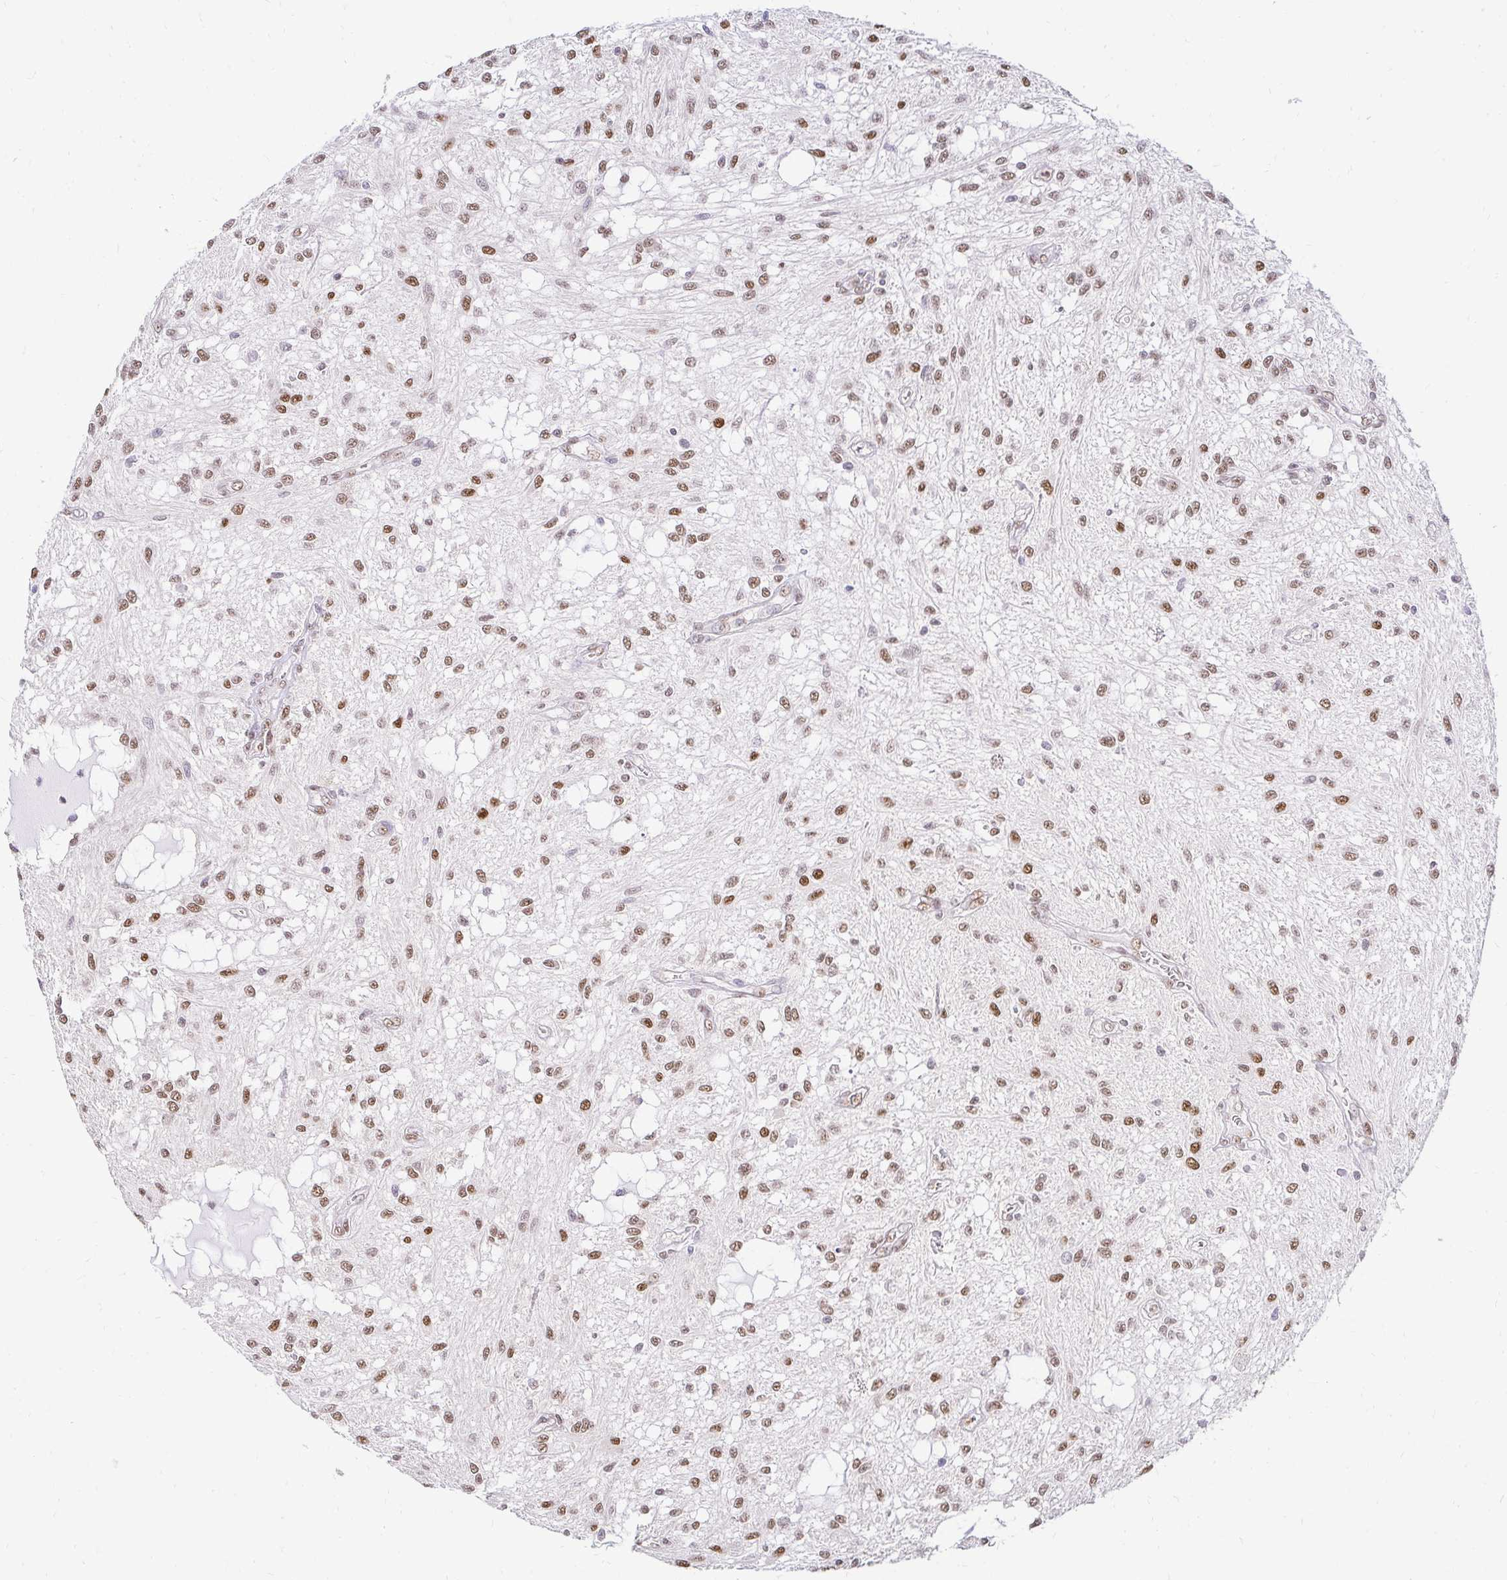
{"staining": {"intensity": "moderate", "quantity": ">75%", "location": "nuclear"}, "tissue": "glioma", "cell_type": "Tumor cells", "image_type": "cancer", "snomed": [{"axis": "morphology", "description": "Glioma, malignant, Low grade"}, {"axis": "topography", "description": "Cerebellum"}], "caption": "Glioma was stained to show a protein in brown. There is medium levels of moderate nuclear staining in approximately >75% of tumor cells. The protein is shown in brown color, while the nuclei are stained blue.", "gene": "RIMS4", "patient": {"sex": "female", "age": 14}}